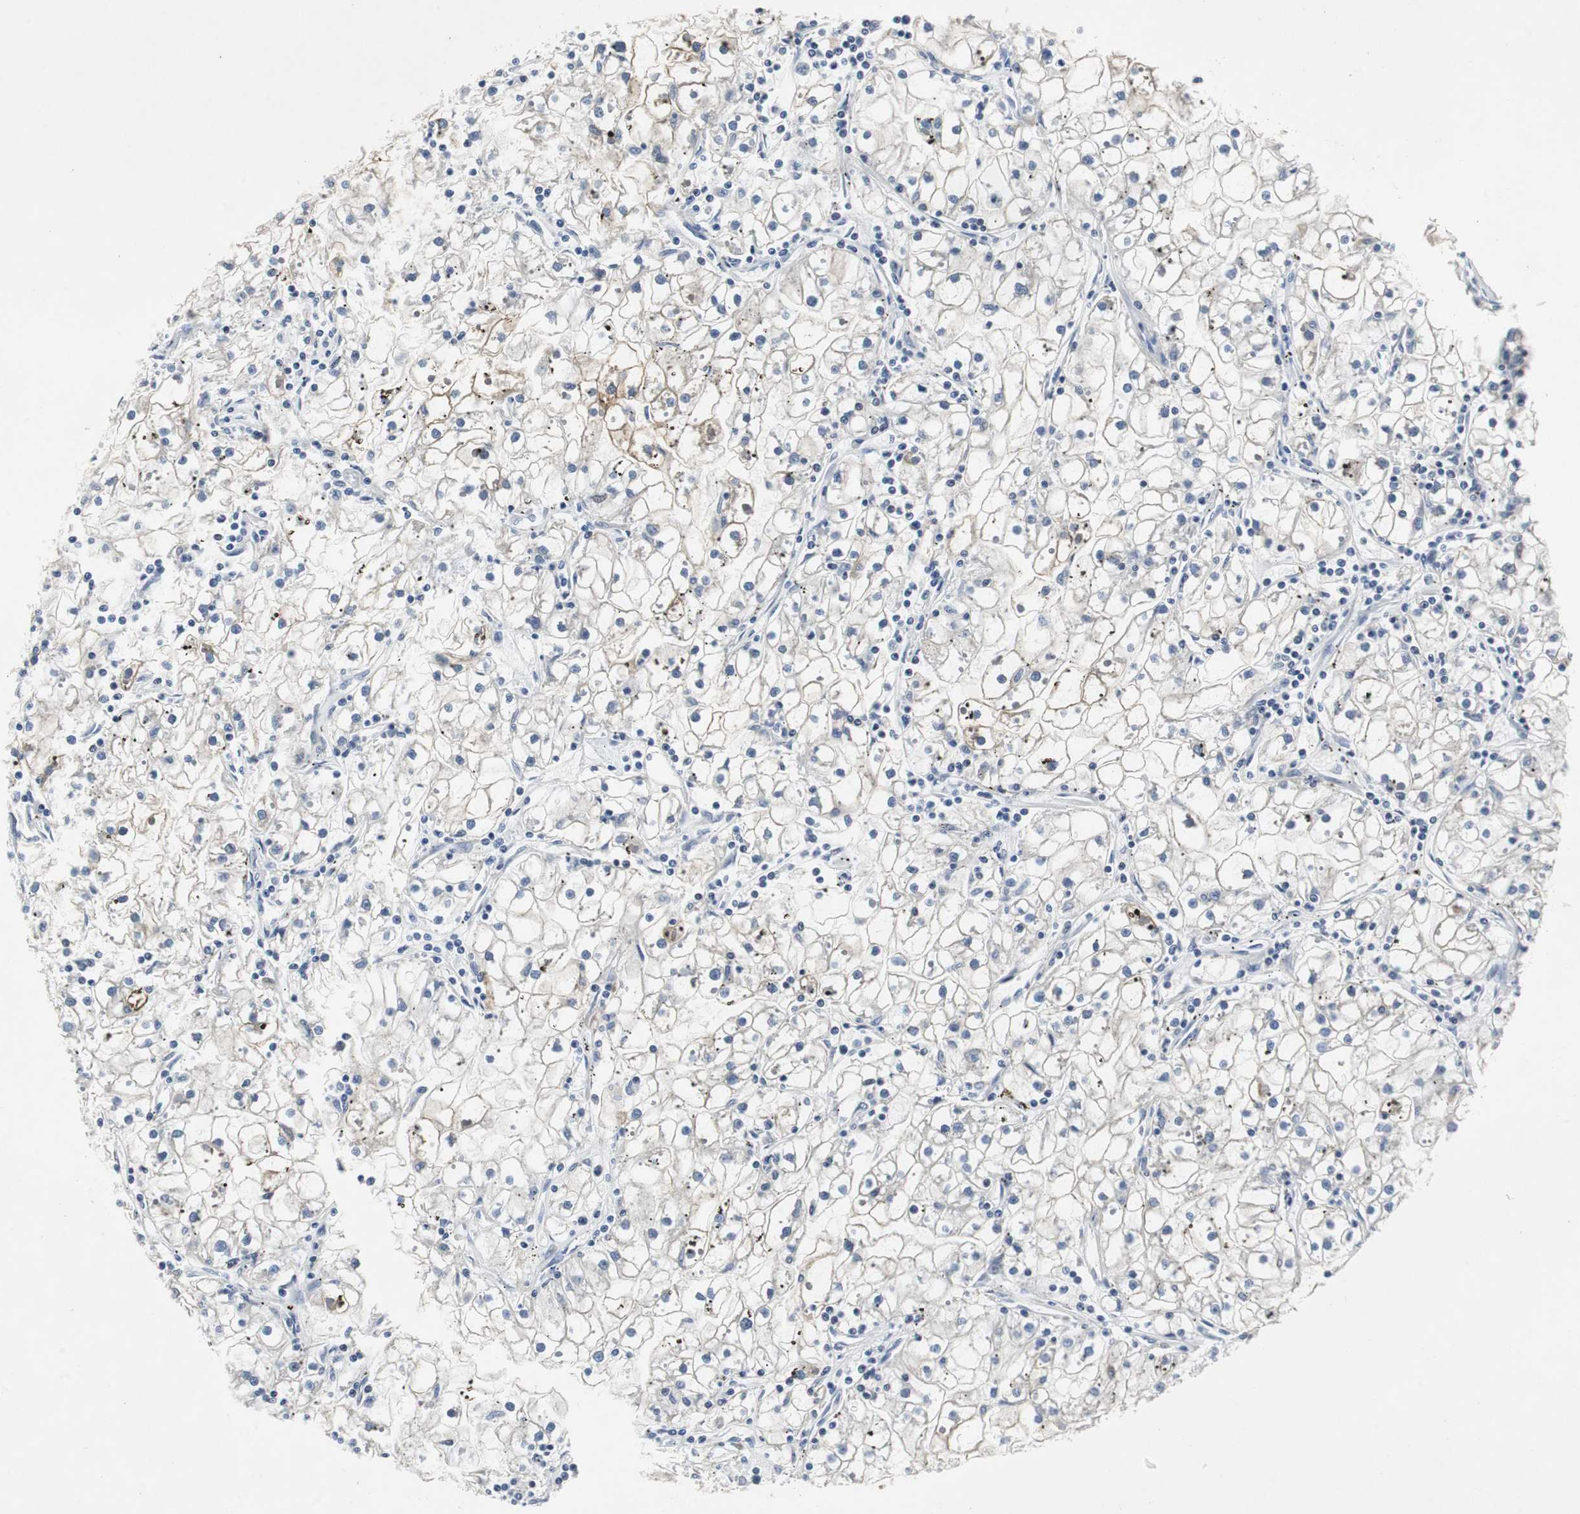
{"staining": {"intensity": "negative", "quantity": "none", "location": "none"}, "tissue": "renal cancer", "cell_type": "Tumor cells", "image_type": "cancer", "snomed": [{"axis": "morphology", "description": "Adenocarcinoma, NOS"}, {"axis": "topography", "description": "Kidney"}], "caption": "Human renal cancer (adenocarcinoma) stained for a protein using immunohistochemistry exhibits no expression in tumor cells.", "gene": "GYS1", "patient": {"sex": "male", "age": 56}}